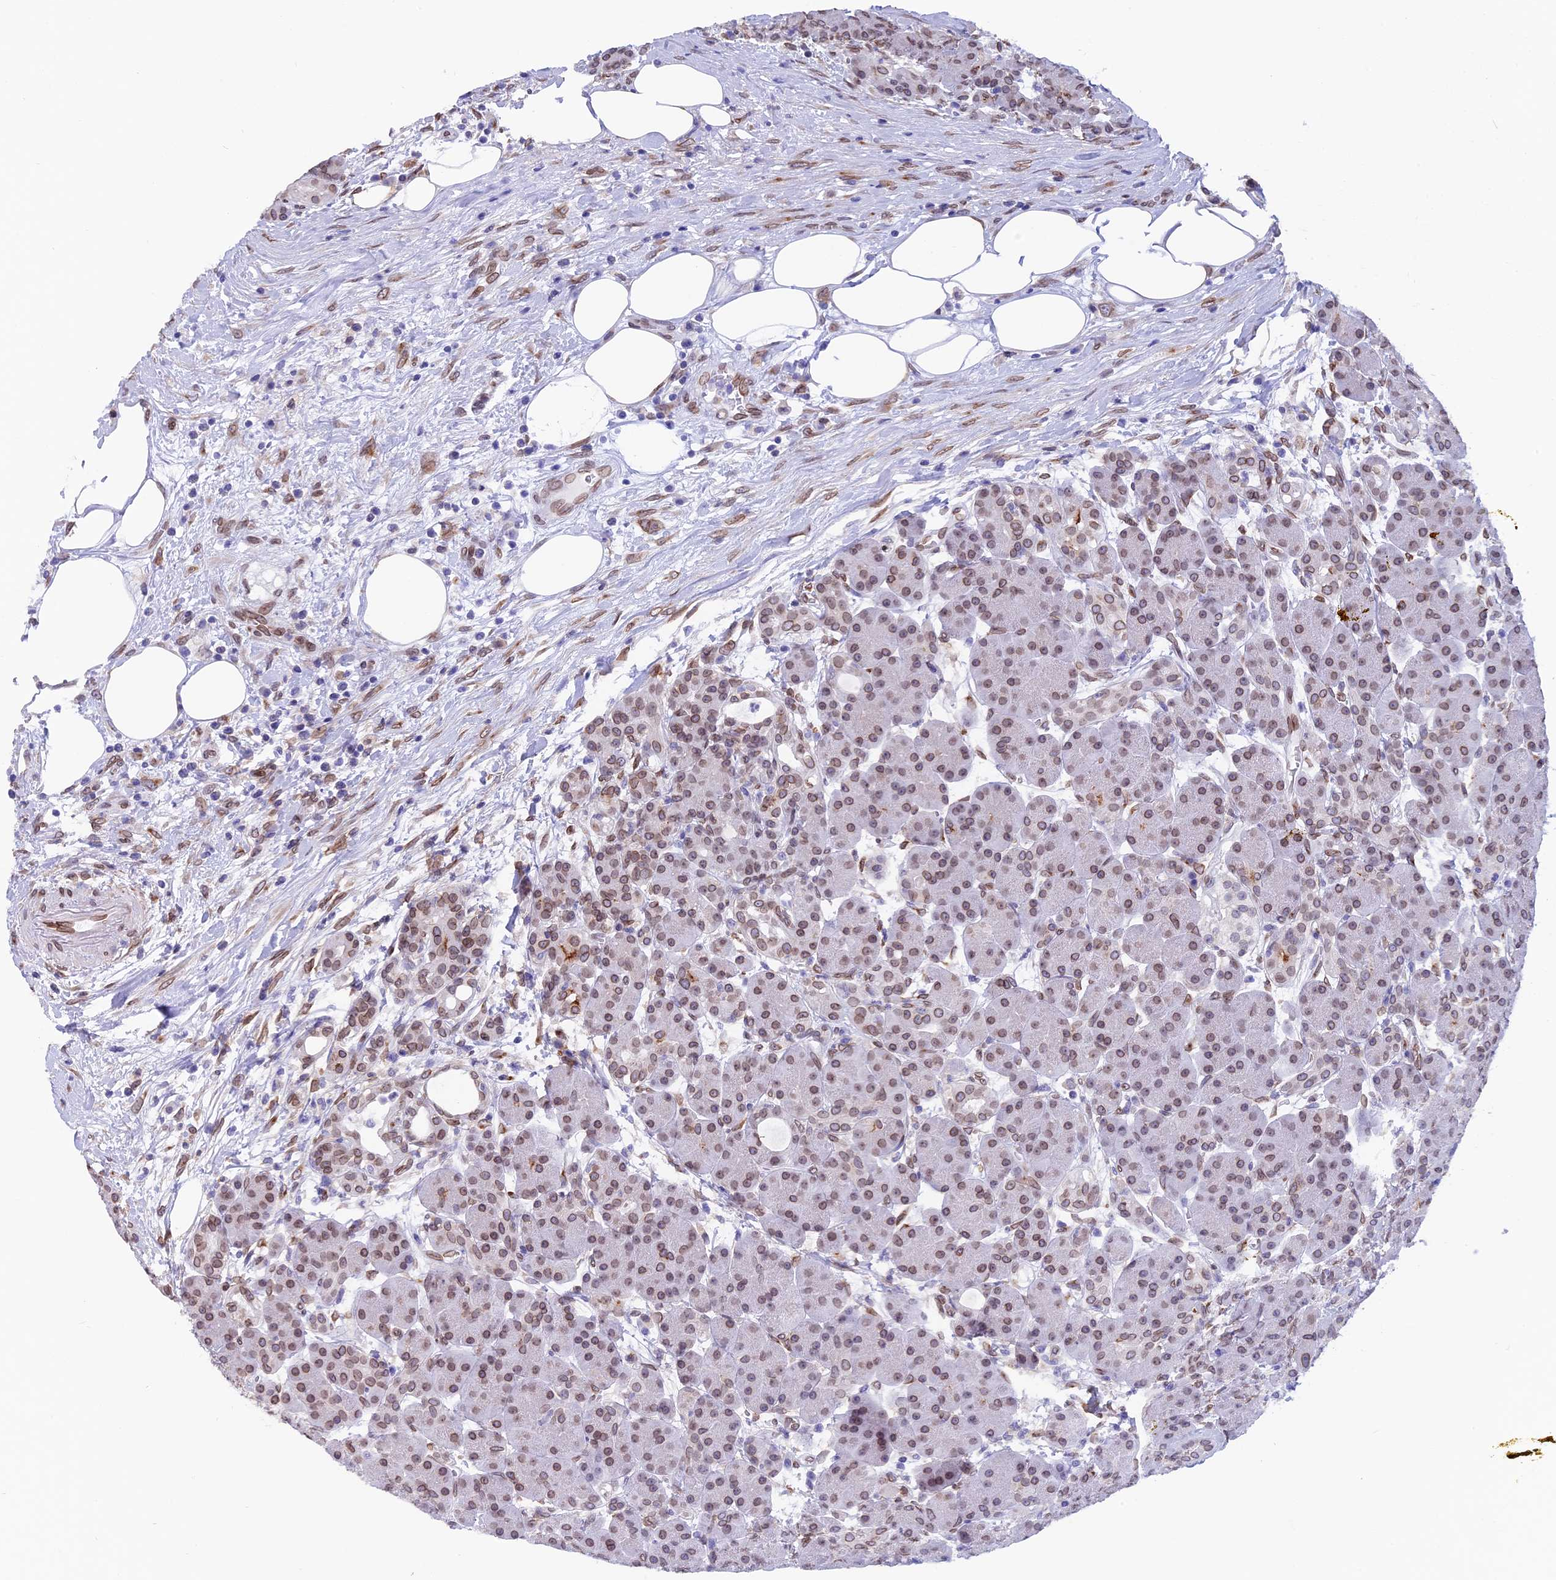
{"staining": {"intensity": "weak", "quantity": ">75%", "location": "cytoplasmic/membranous,nuclear"}, "tissue": "pancreas", "cell_type": "Exocrine glandular cells", "image_type": "normal", "snomed": [{"axis": "morphology", "description": "Normal tissue, NOS"}, {"axis": "topography", "description": "Pancreas"}], "caption": "Brown immunohistochemical staining in normal human pancreas shows weak cytoplasmic/membranous,nuclear positivity in approximately >75% of exocrine glandular cells.", "gene": "TMPRSS7", "patient": {"sex": "male", "age": 63}}